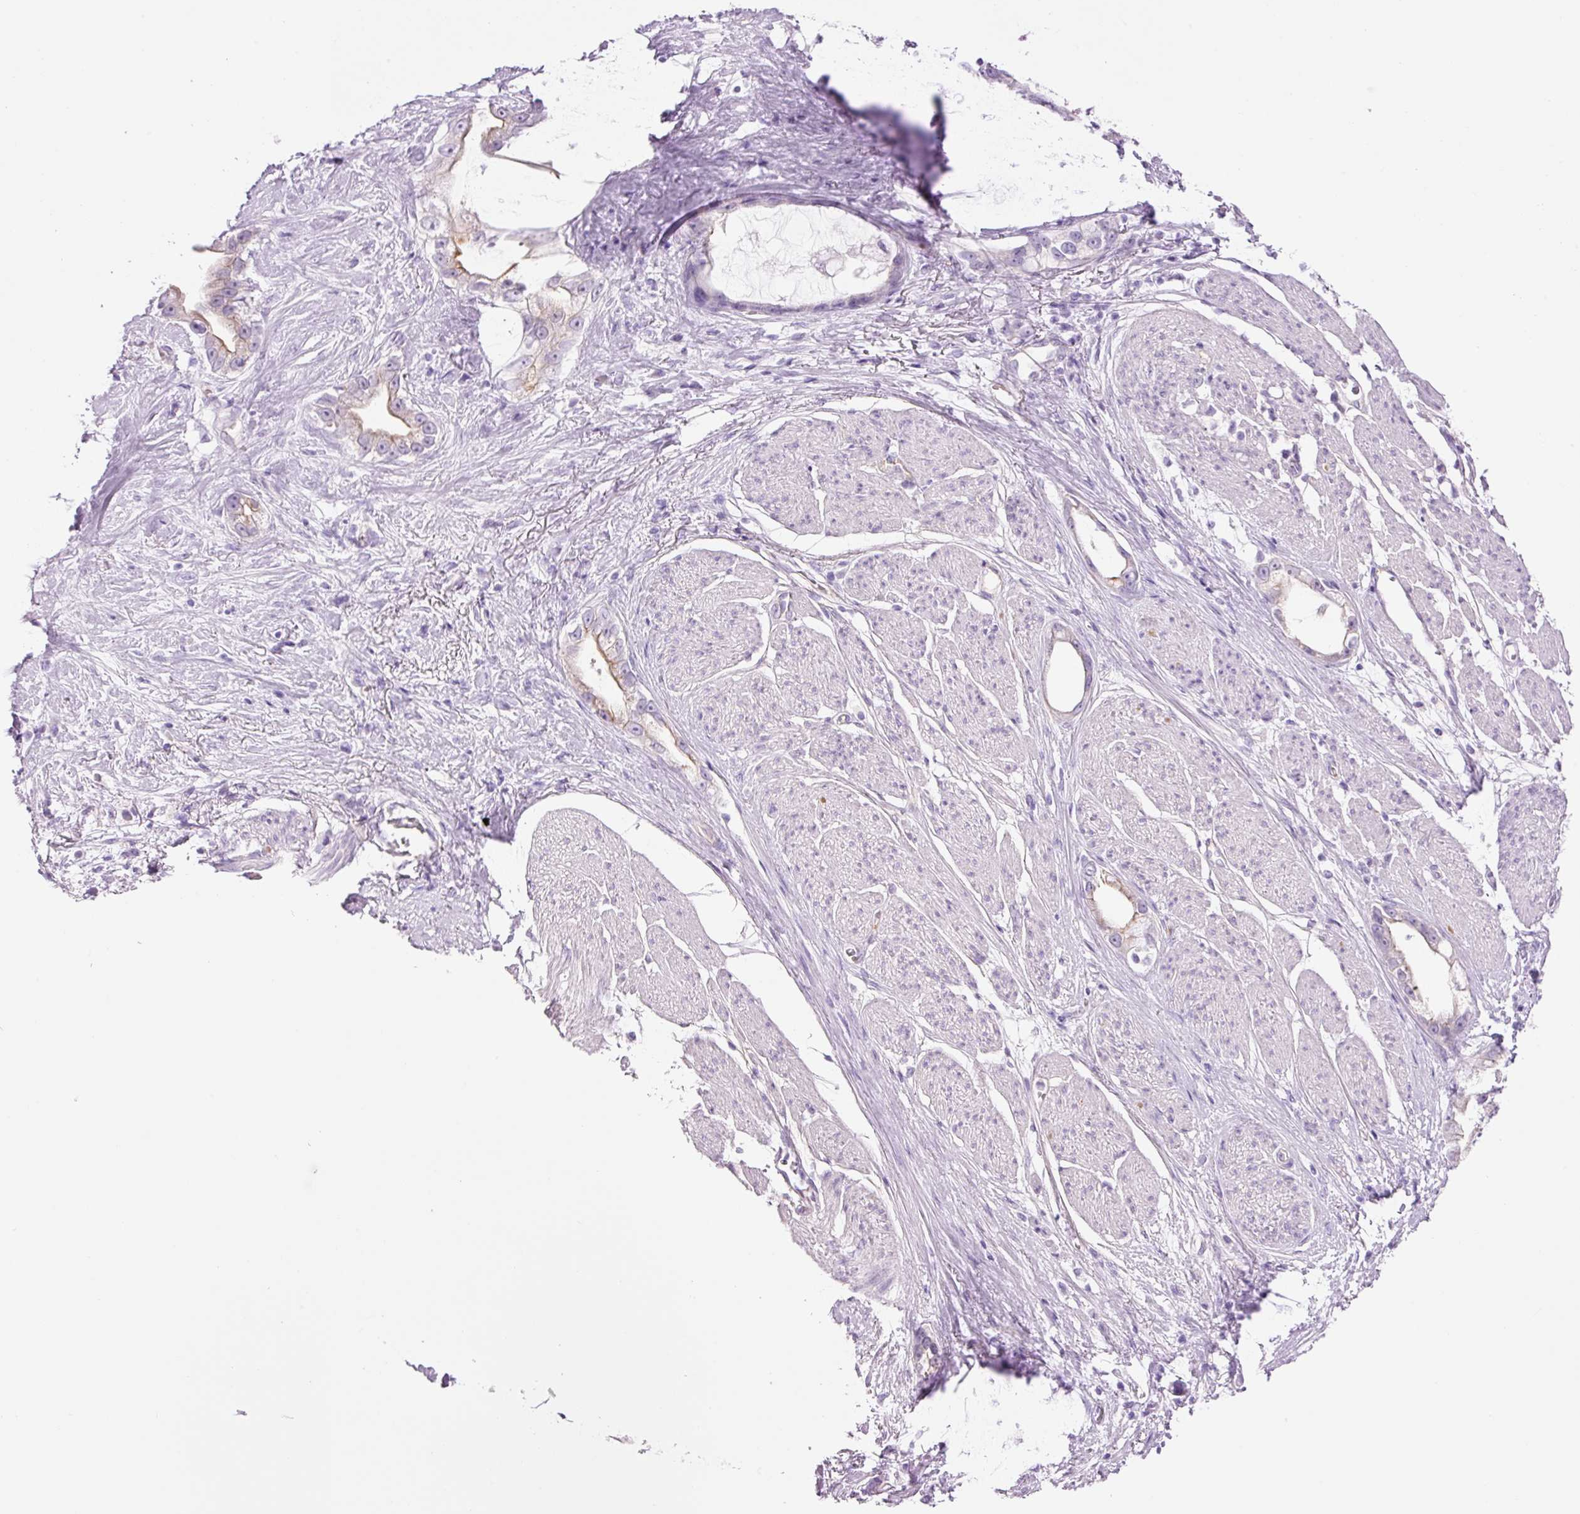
{"staining": {"intensity": "moderate", "quantity": "25%-75%", "location": "cytoplasmic/membranous"}, "tissue": "stomach cancer", "cell_type": "Tumor cells", "image_type": "cancer", "snomed": [{"axis": "morphology", "description": "Adenocarcinoma, NOS"}, {"axis": "topography", "description": "Stomach"}], "caption": "Immunohistochemical staining of human adenocarcinoma (stomach) shows moderate cytoplasmic/membranous protein expression in about 25%-75% of tumor cells.", "gene": "HSPA4L", "patient": {"sex": "male", "age": 55}}